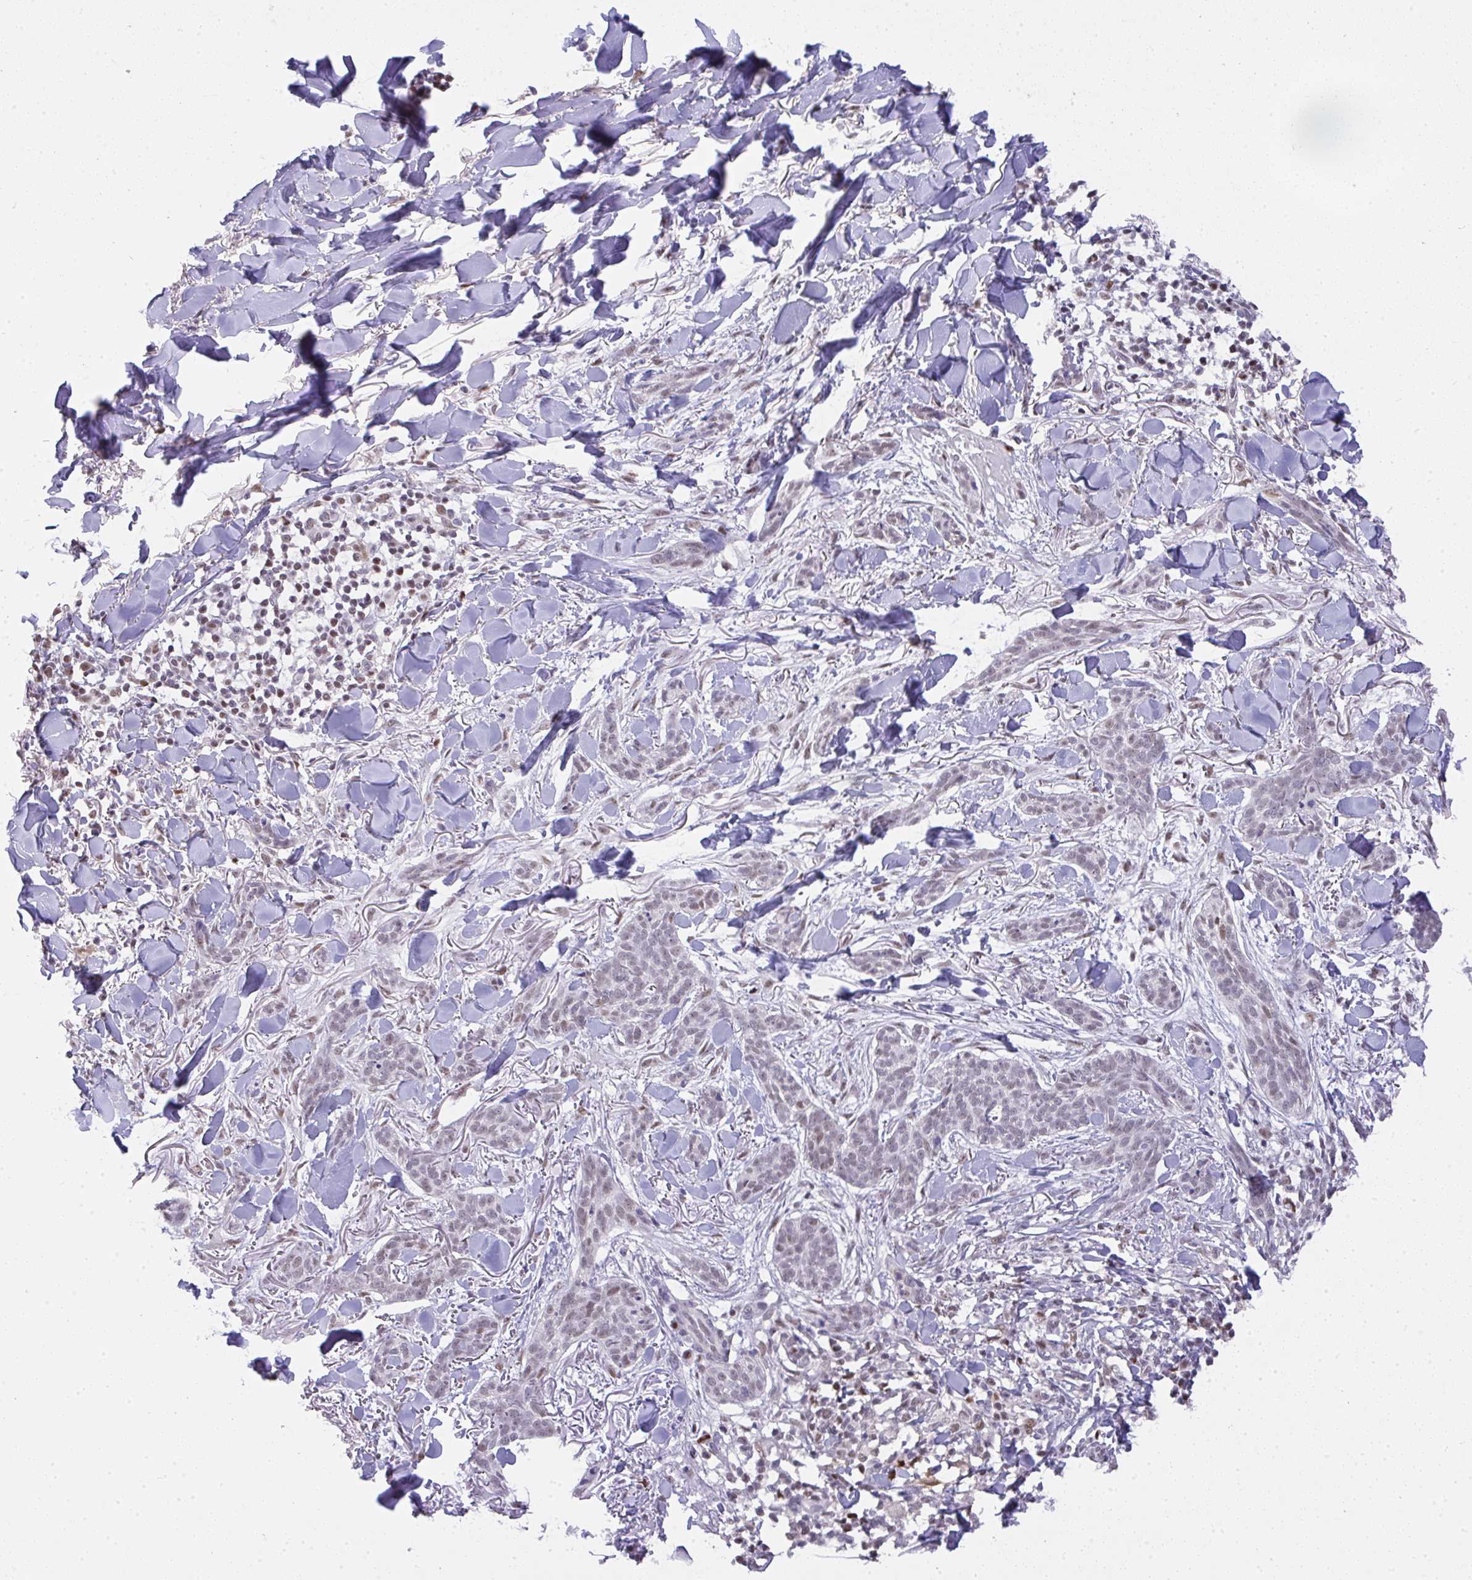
{"staining": {"intensity": "weak", "quantity": "<25%", "location": "nuclear"}, "tissue": "skin cancer", "cell_type": "Tumor cells", "image_type": "cancer", "snomed": [{"axis": "morphology", "description": "Basal cell carcinoma"}, {"axis": "topography", "description": "Skin"}], "caption": "Immunohistochemistry (IHC) photomicrograph of neoplastic tissue: skin basal cell carcinoma stained with DAB shows no significant protein positivity in tumor cells.", "gene": "BBX", "patient": {"sex": "male", "age": 52}}